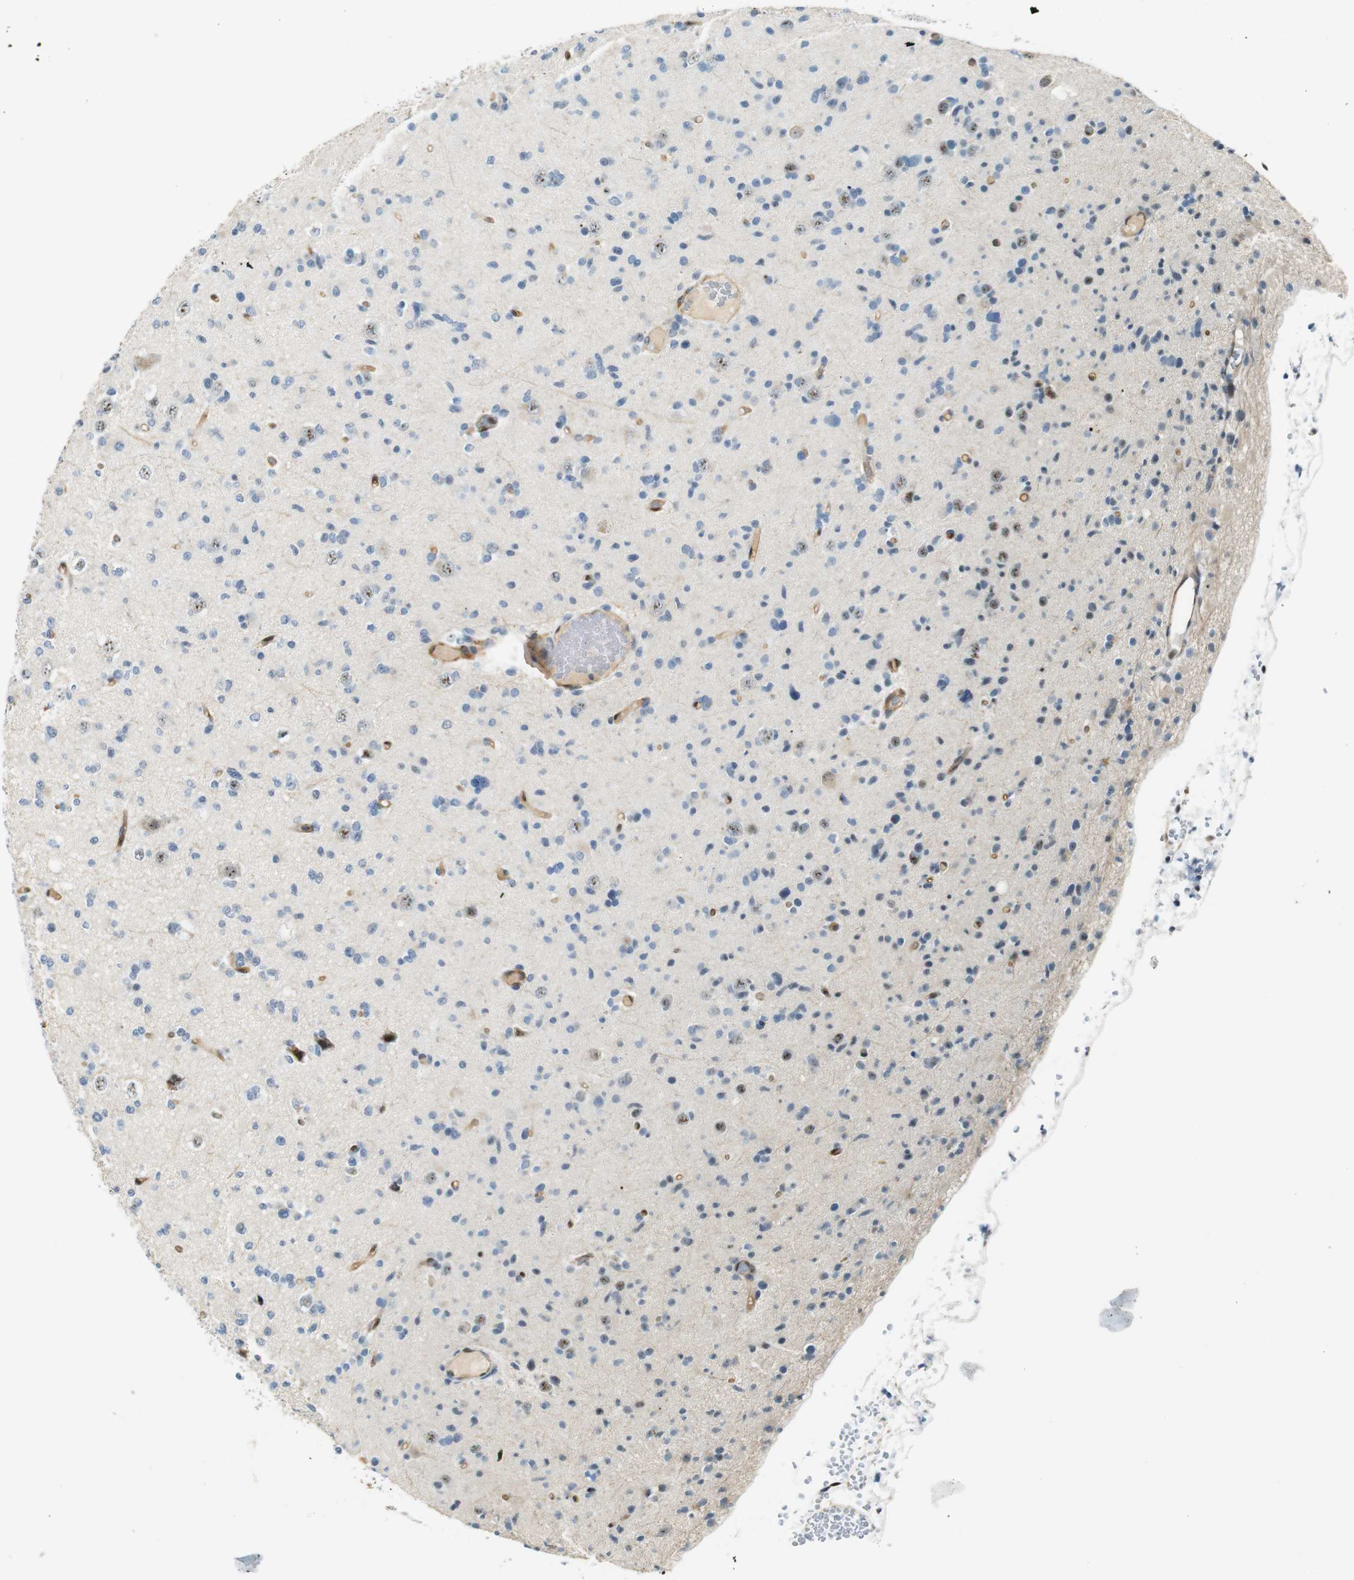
{"staining": {"intensity": "negative", "quantity": "none", "location": "none"}, "tissue": "glioma", "cell_type": "Tumor cells", "image_type": "cancer", "snomed": [{"axis": "morphology", "description": "Glioma, malignant, Low grade"}, {"axis": "topography", "description": "Brain"}], "caption": "Immunohistochemical staining of malignant glioma (low-grade) reveals no significant staining in tumor cells. Brightfield microscopy of immunohistochemistry stained with DAB (3,3'-diaminobenzidine) (brown) and hematoxylin (blue), captured at high magnification.", "gene": "LXN", "patient": {"sex": "female", "age": 22}}